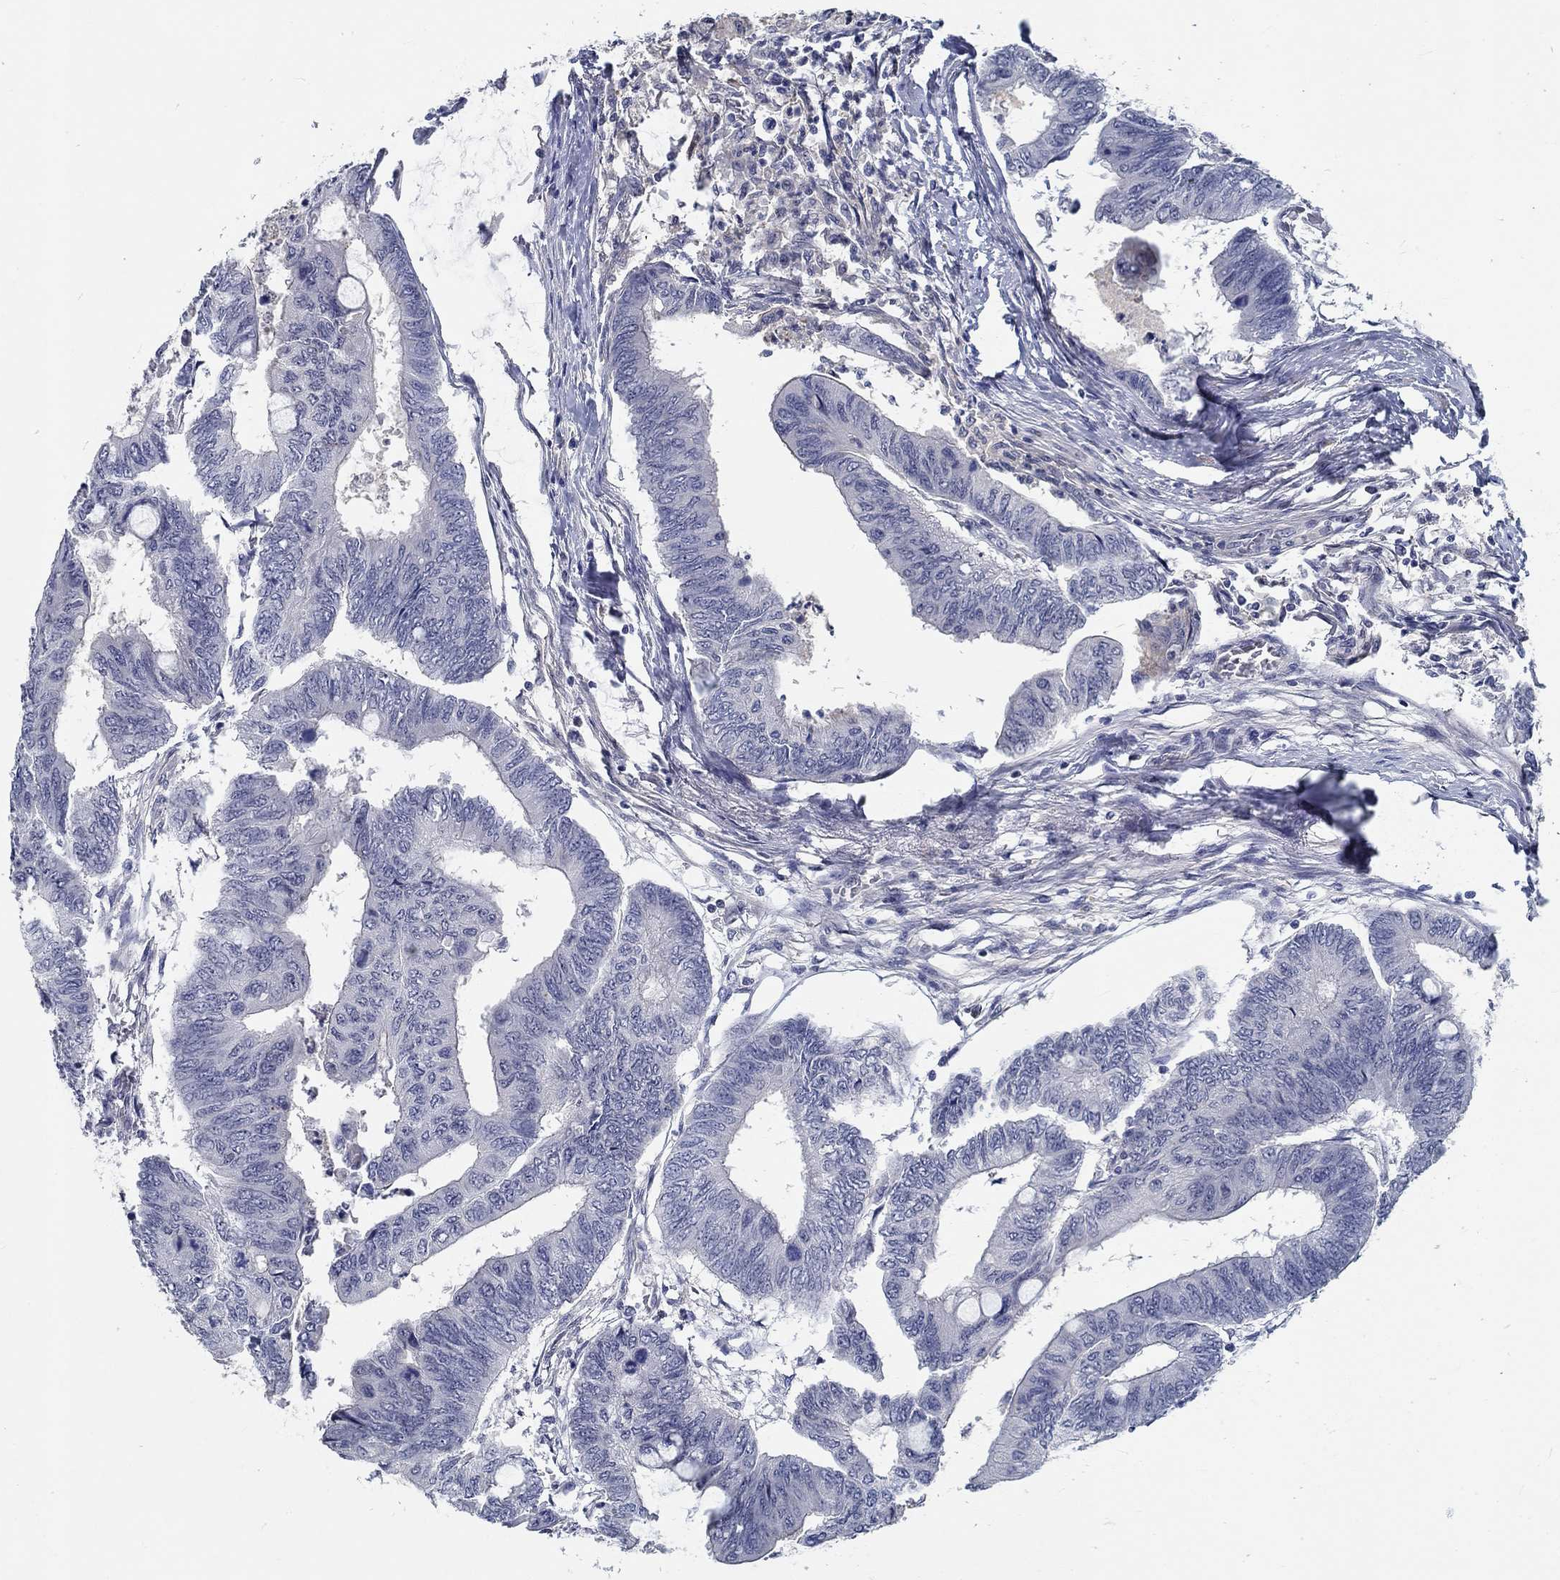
{"staining": {"intensity": "negative", "quantity": "none", "location": "none"}, "tissue": "colorectal cancer", "cell_type": "Tumor cells", "image_type": "cancer", "snomed": [{"axis": "morphology", "description": "Normal tissue, NOS"}, {"axis": "morphology", "description": "Adenocarcinoma, NOS"}, {"axis": "topography", "description": "Rectum"}, {"axis": "topography", "description": "Peripheral nerve tissue"}], "caption": "High magnification brightfield microscopy of colorectal adenocarcinoma stained with DAB (brown) and counterstained with hematoxylin (blue): tumor cells show no significant staining. (DAB (3,3'-diaminobenzidine) IHC with hematoxylin counter stain).", "gene": "MYBPC1", "patient": {"sex": "male", "age": 92}}